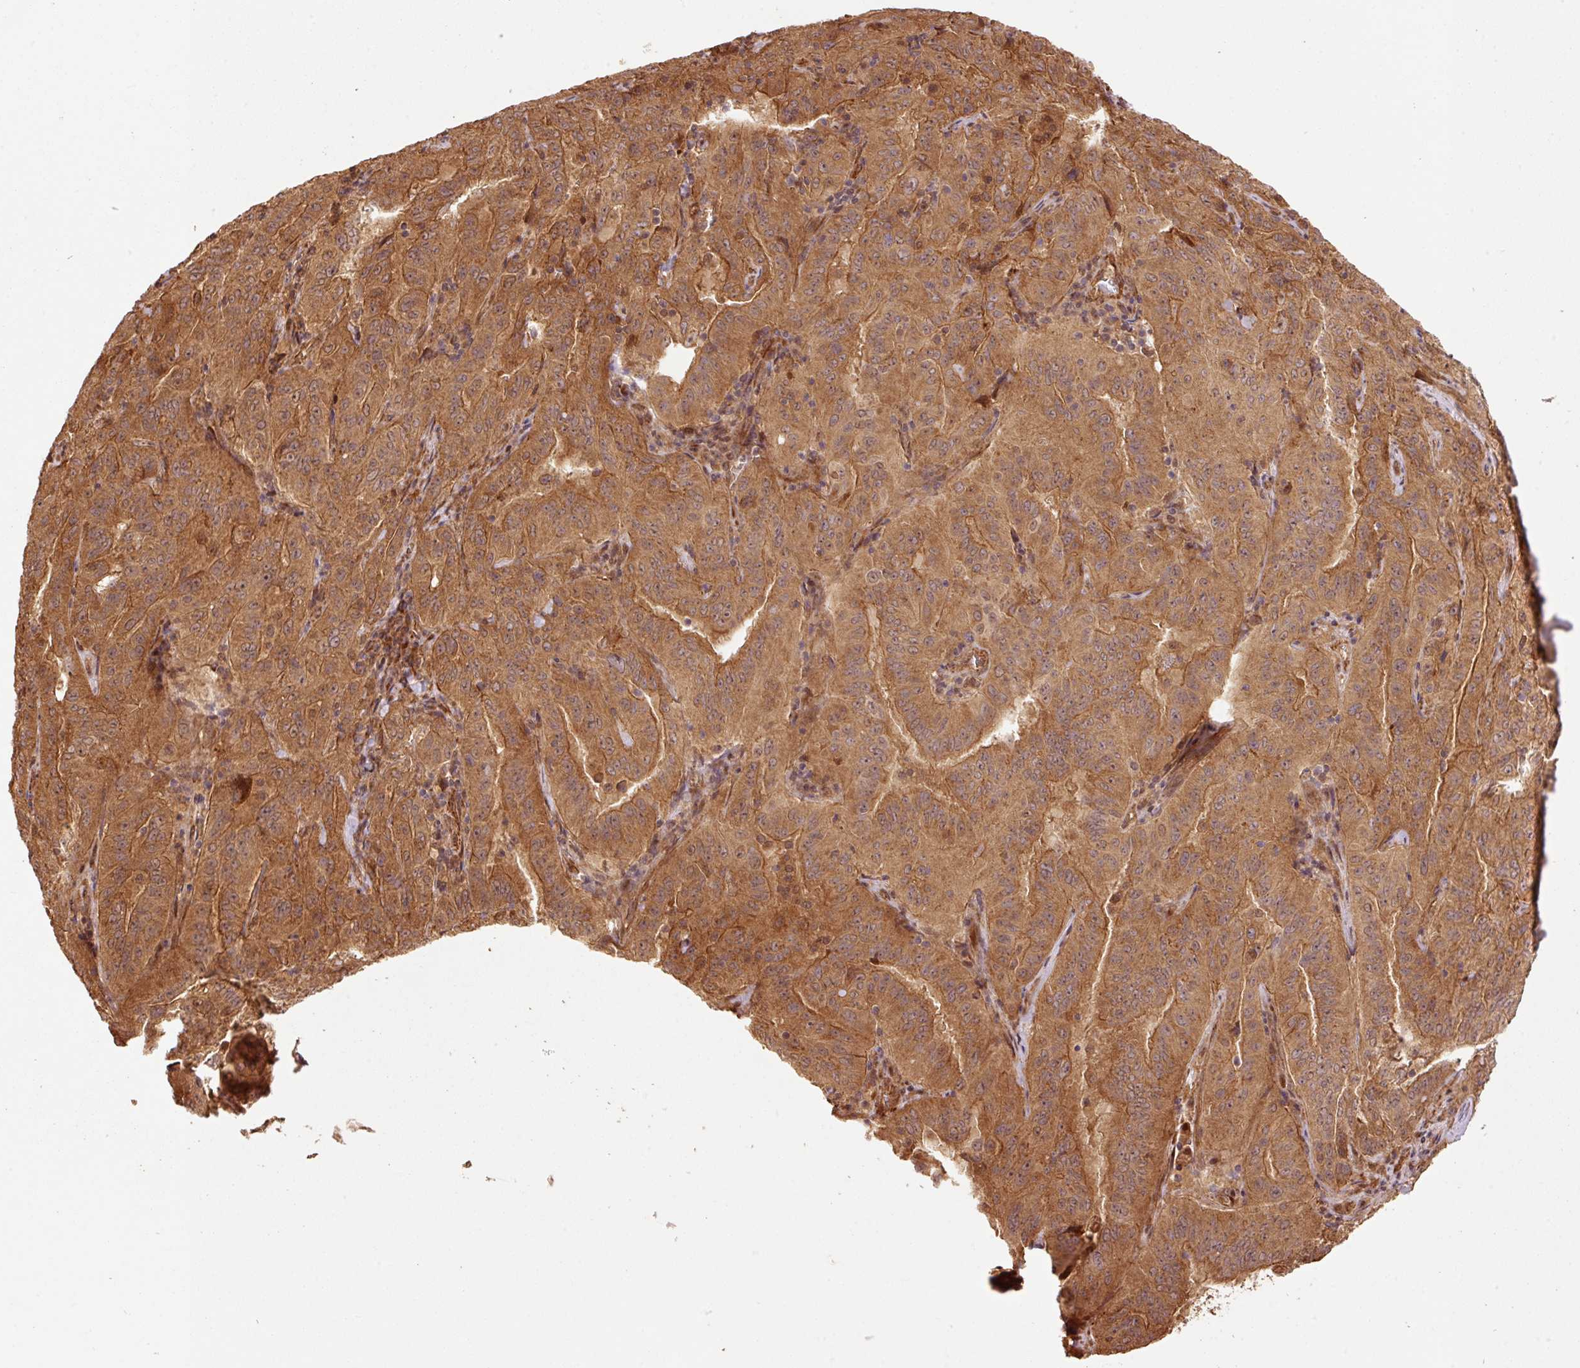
{"staining": {"intensity": "strong", "quantity": ">75%", "location": "cytoplasmic/membranous,nuclear"}, "tissue": "pancreatic cancer", "cell_type": "Tumor cells", "image_type": "cancer", "snomed": [{"axis": "morphology", "description": "Adenocarcinoma, NOS"}, {"axis": "topography", "description": "Pancreas"}], "caption": "High-power microscopy captured an immunohistochemistry micrograph of adenocarcinoma (pancreatic), revealing strong cytoplasmic/membranous and nuclear staining in about >75% of tumor cells.", "gene": "OXER1", "patient": {"sex": "male", "age": 63}}